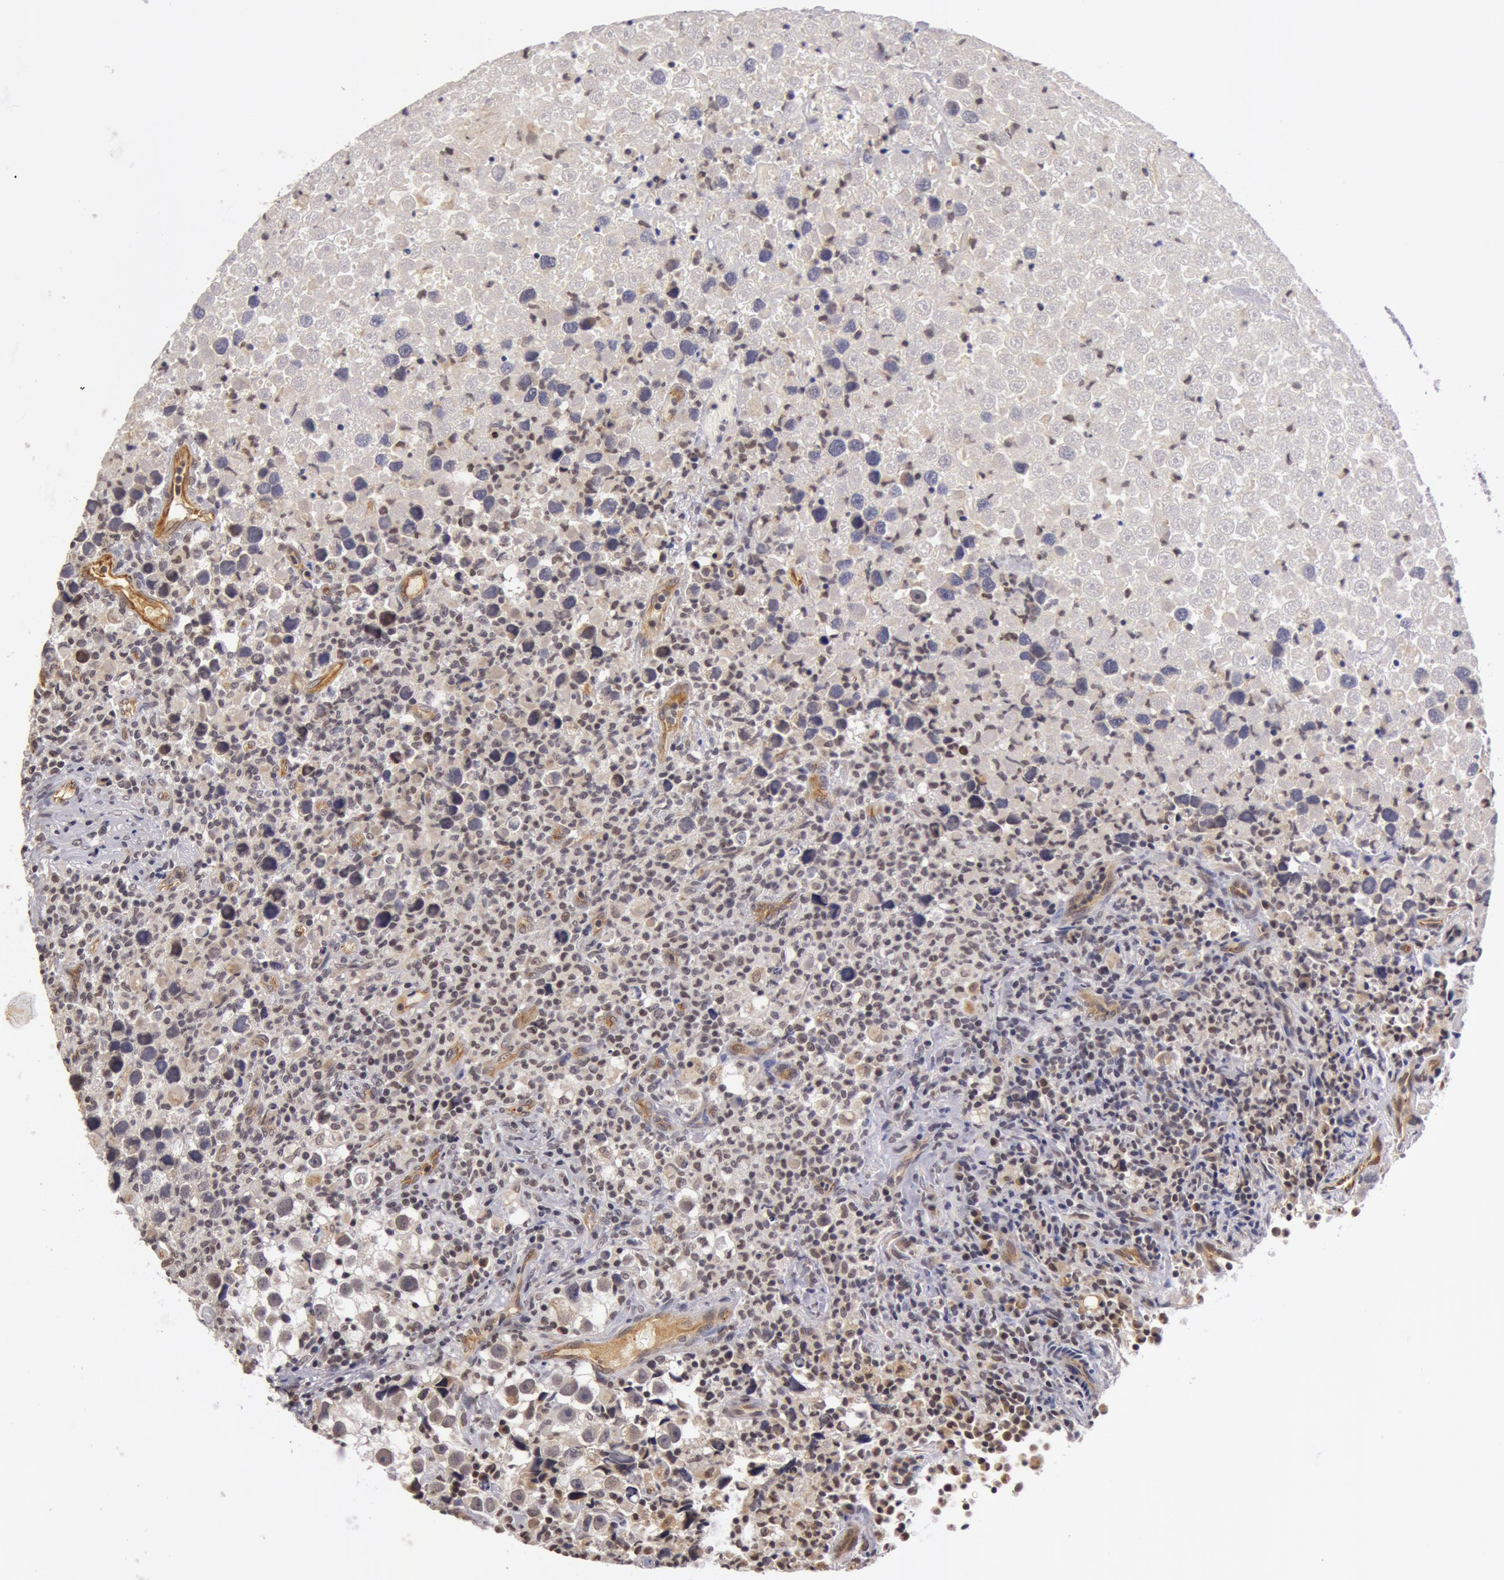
{"staining": {"intensity": "negative", "quantity": "none", "location": "none"}, "tissue": "testis cancer", "cell_type": "Tumor cells", "image_type": "cancer", "snomed": [{"axis": "morphology", "description": "Seminoma, NOS"}, {"axis": "topography", "description": "Testis"}], "caption": "Tumor cells show no significant protein expression in seminoma (testis).", "gene": "SYTL4", "patient": {"sex": "male", "age": 43}}